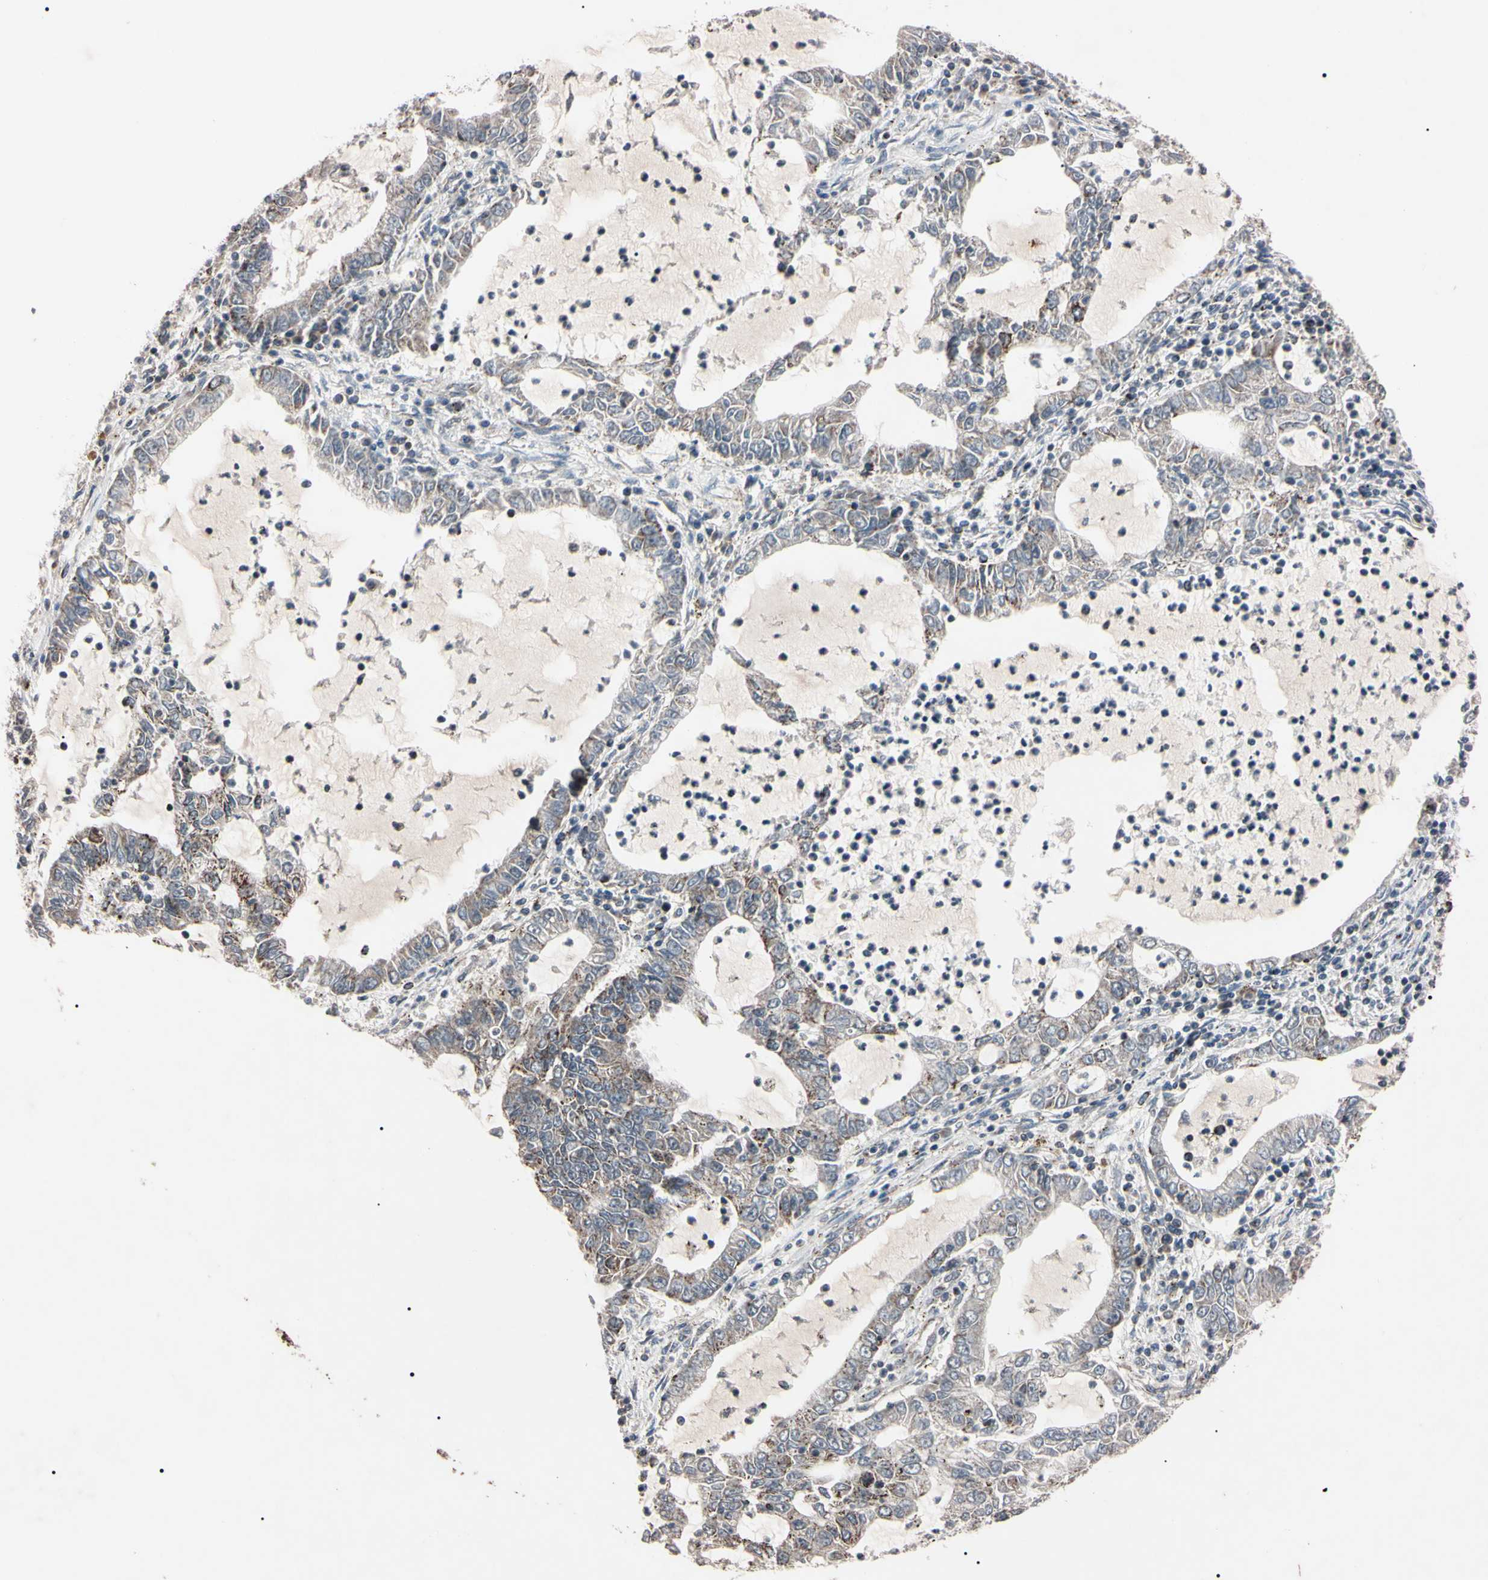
{"staining": {"intensity": "weak", "quantity": "25%-75%", "location": "cytoplasmic/membranous"}, "tissue": "lung cancer", "cell_type": "Tumor cells", "image_type": "cancer", "snomed": [{"axis": "morphology", "description": "Adenocarcinoma, NOS"}, {"axis": "topography", "description": "Lung"}], "caption": "This histopathology image reveals immunohistochemistry staining of human lung cancer (adenocarcinoma), with low weak cytoplasmic/membranous expression in about 25%-75% of tumor cells.", "gene": "TNFRSF1A", "patient": {"sex": "female", "age": 51}}